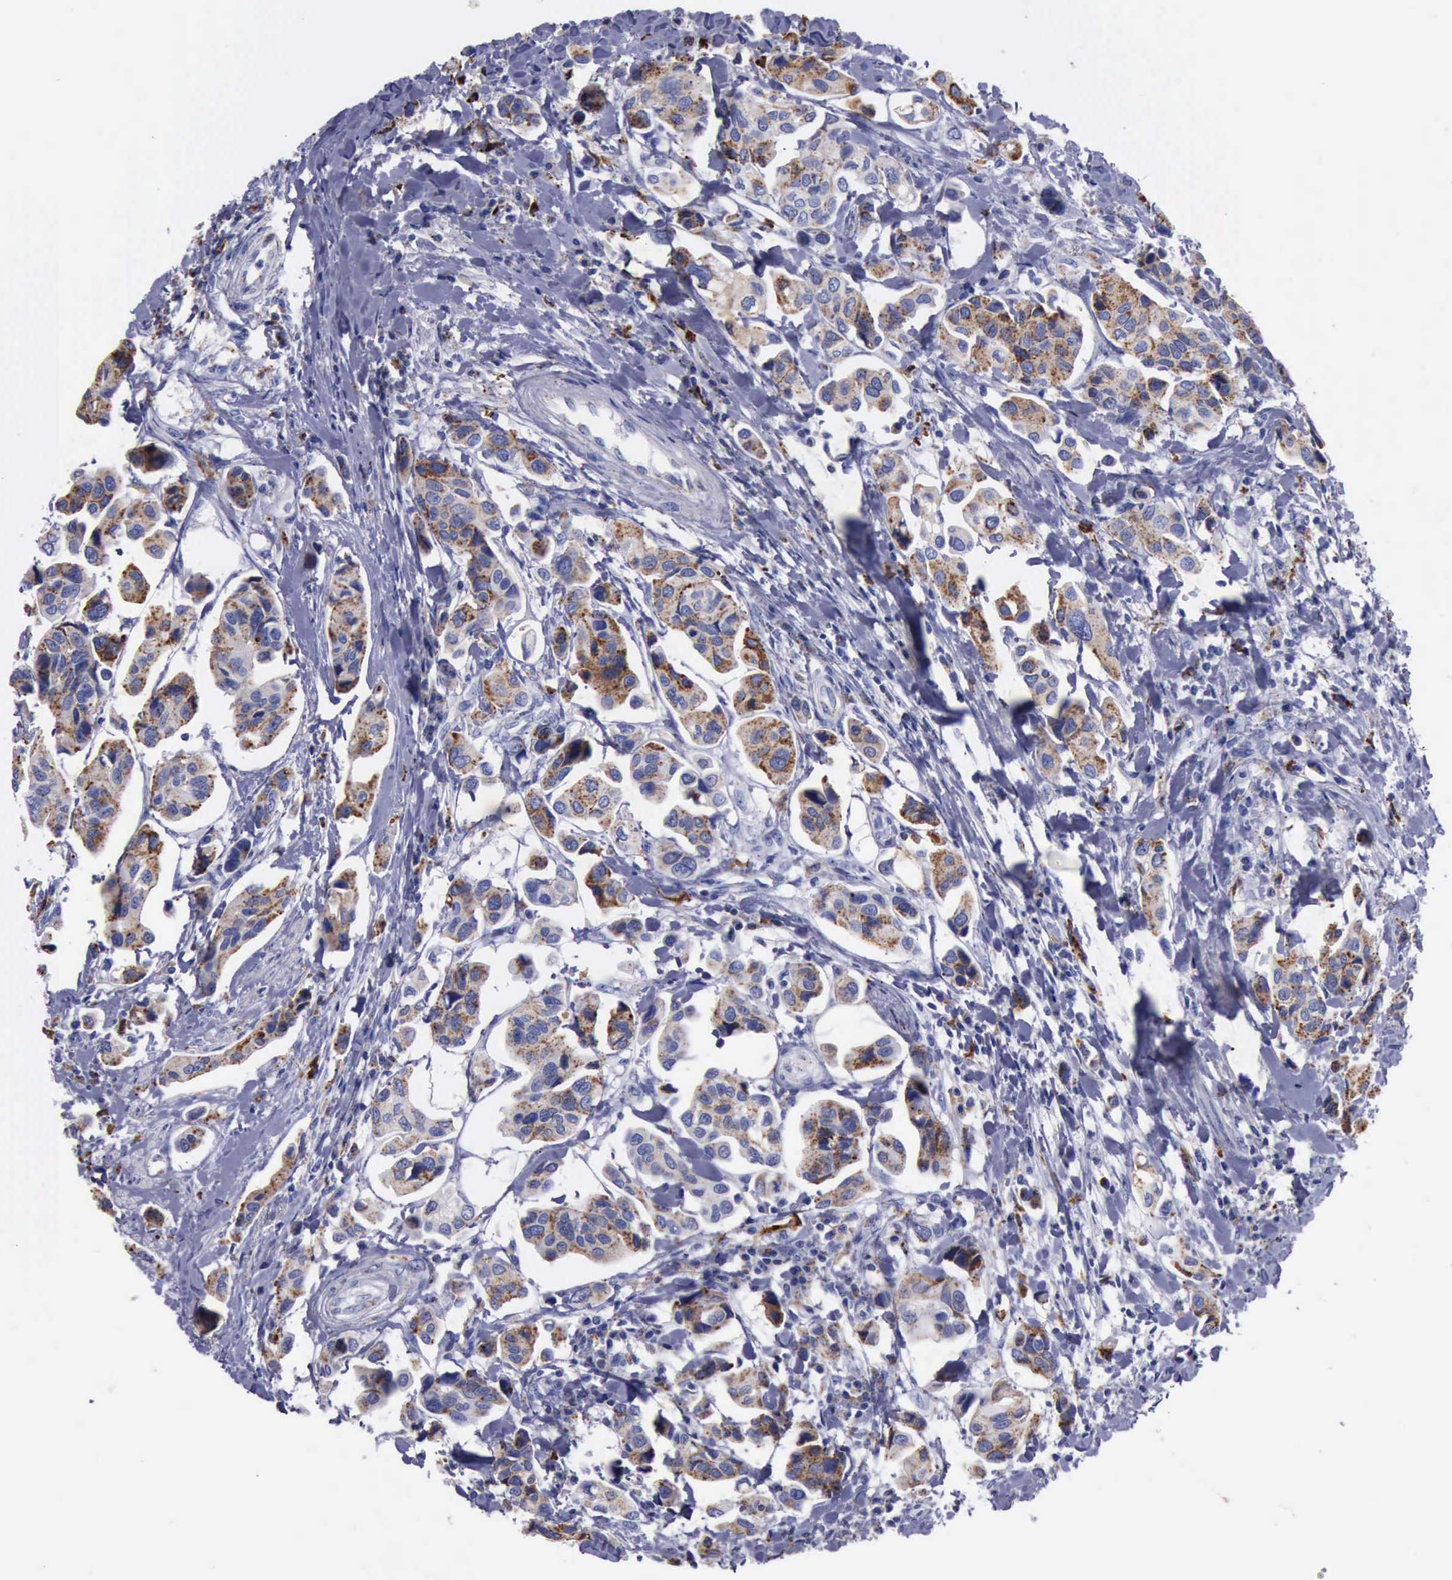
{"staining": {"intensity": "moderate", "quantity": ">75%", "location": "cytoplasmic/membranous"}, "tissue": "urothelial cancer", "cell_type": "Tumor cells", "image_type": "cancer", "snomed": [{"axis": "morphology", "description": "Adenocarcinoma, NOS"}, {"axis": "topography", "description": "Urinary bladder"}], "caption": "Adenocarcinoma was stained to show a protein in brown. There is medium levels of moderate cytoplasmic/membranous expression in approximately >75% of tumor cells.", "gene": "CTSD", "patient": {"sex": "male", "age": 61}}